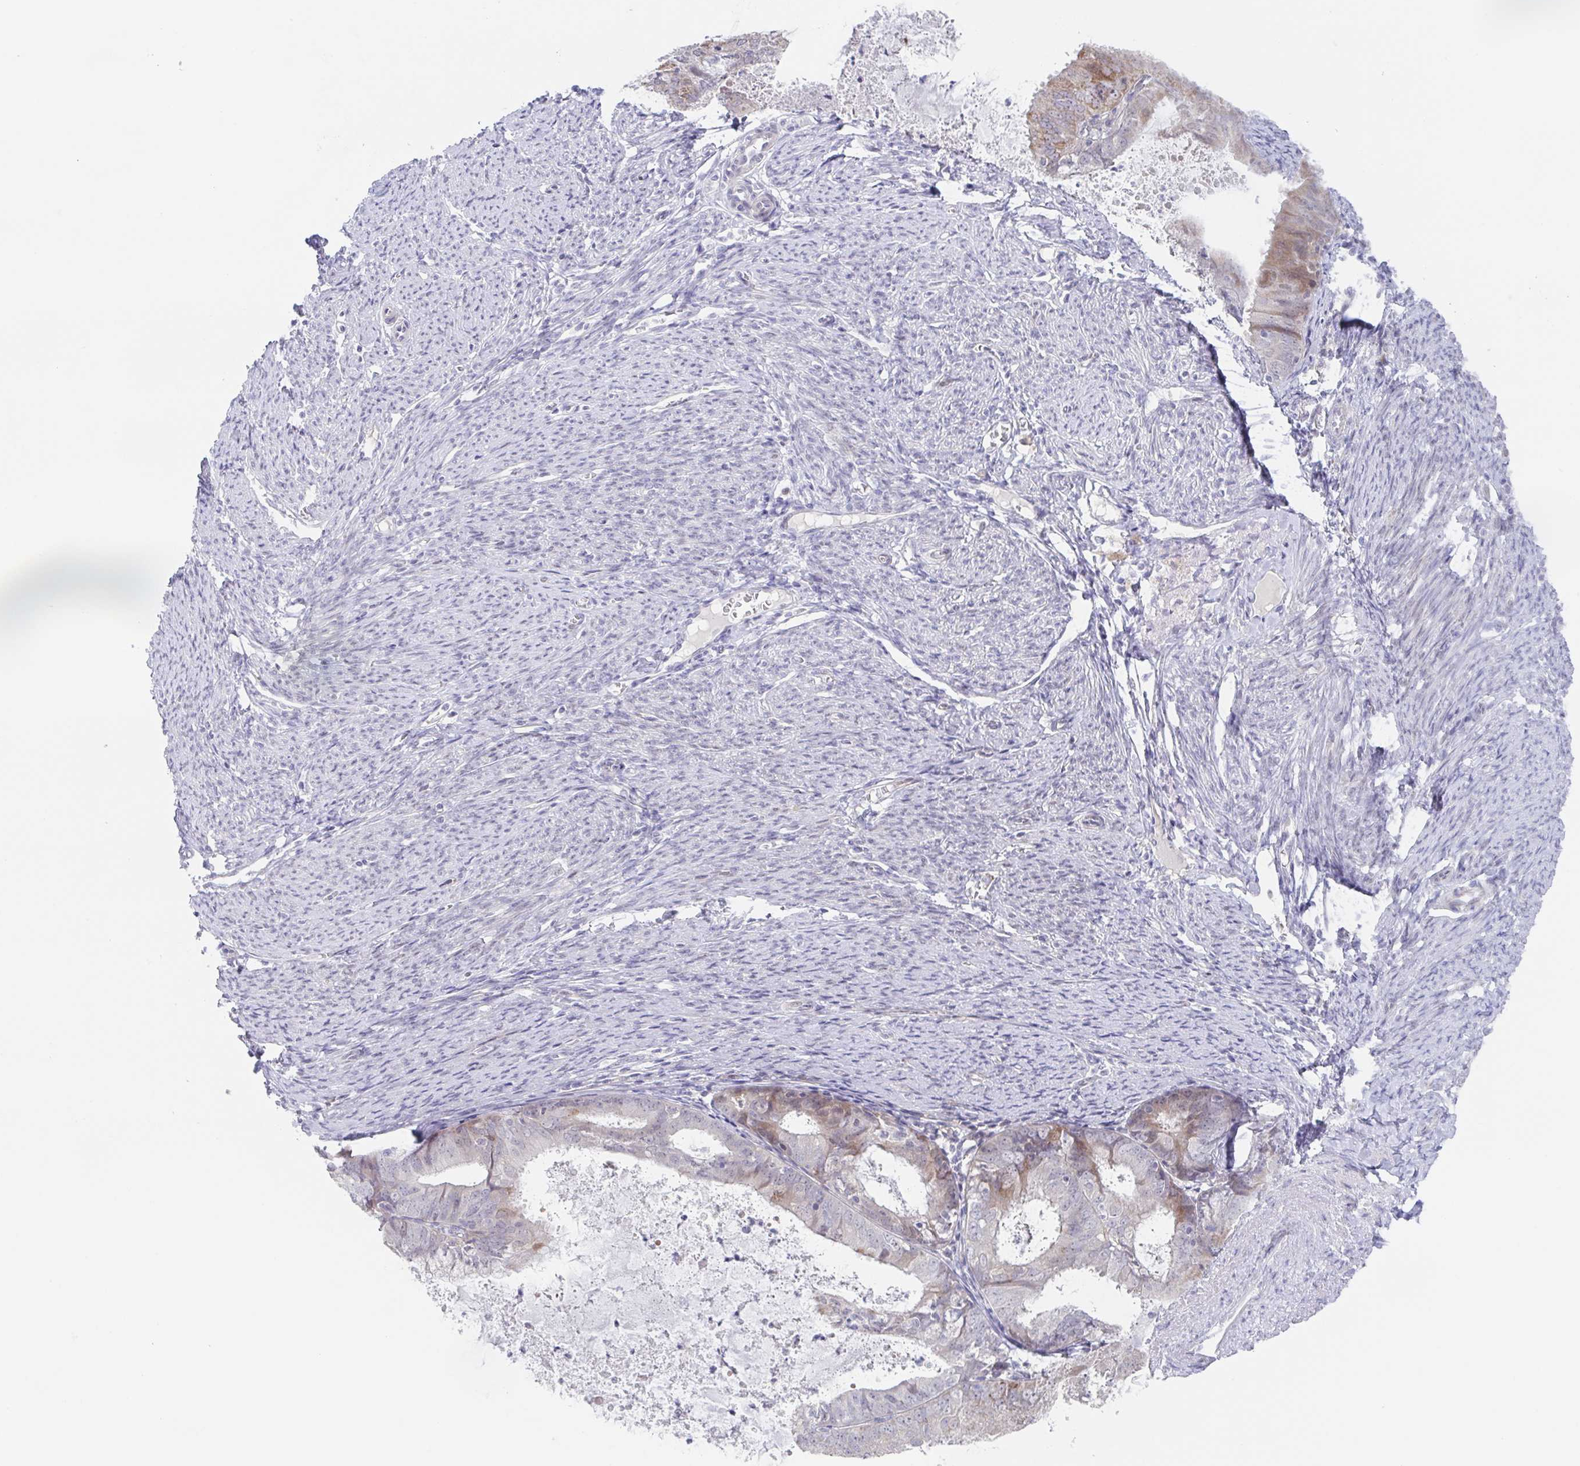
{"staining": {"intensity": "weak", "quantity": "<25%", "location": "cytoplasmic/membranous"}, "tissue": "endometrial cancer", "cell_type": "Tumor cells", "image_type": "cancer", "snomed": [{"axis": "morphology", "description": "Adenocarcinoma, NOS"}, {"axis": "topography", "description": "Endometrium"}], "caption": "Immunohistochemical staining of endometrial adenocarcinoma exhibits no significant staining in tumor cells. (DAB (3,3'-diaminobenzidine) IHC visualized using brightfield microscopy, high magnification).", "gene": "POU2F3", "patient": {"sex": "female", "age": 57}}